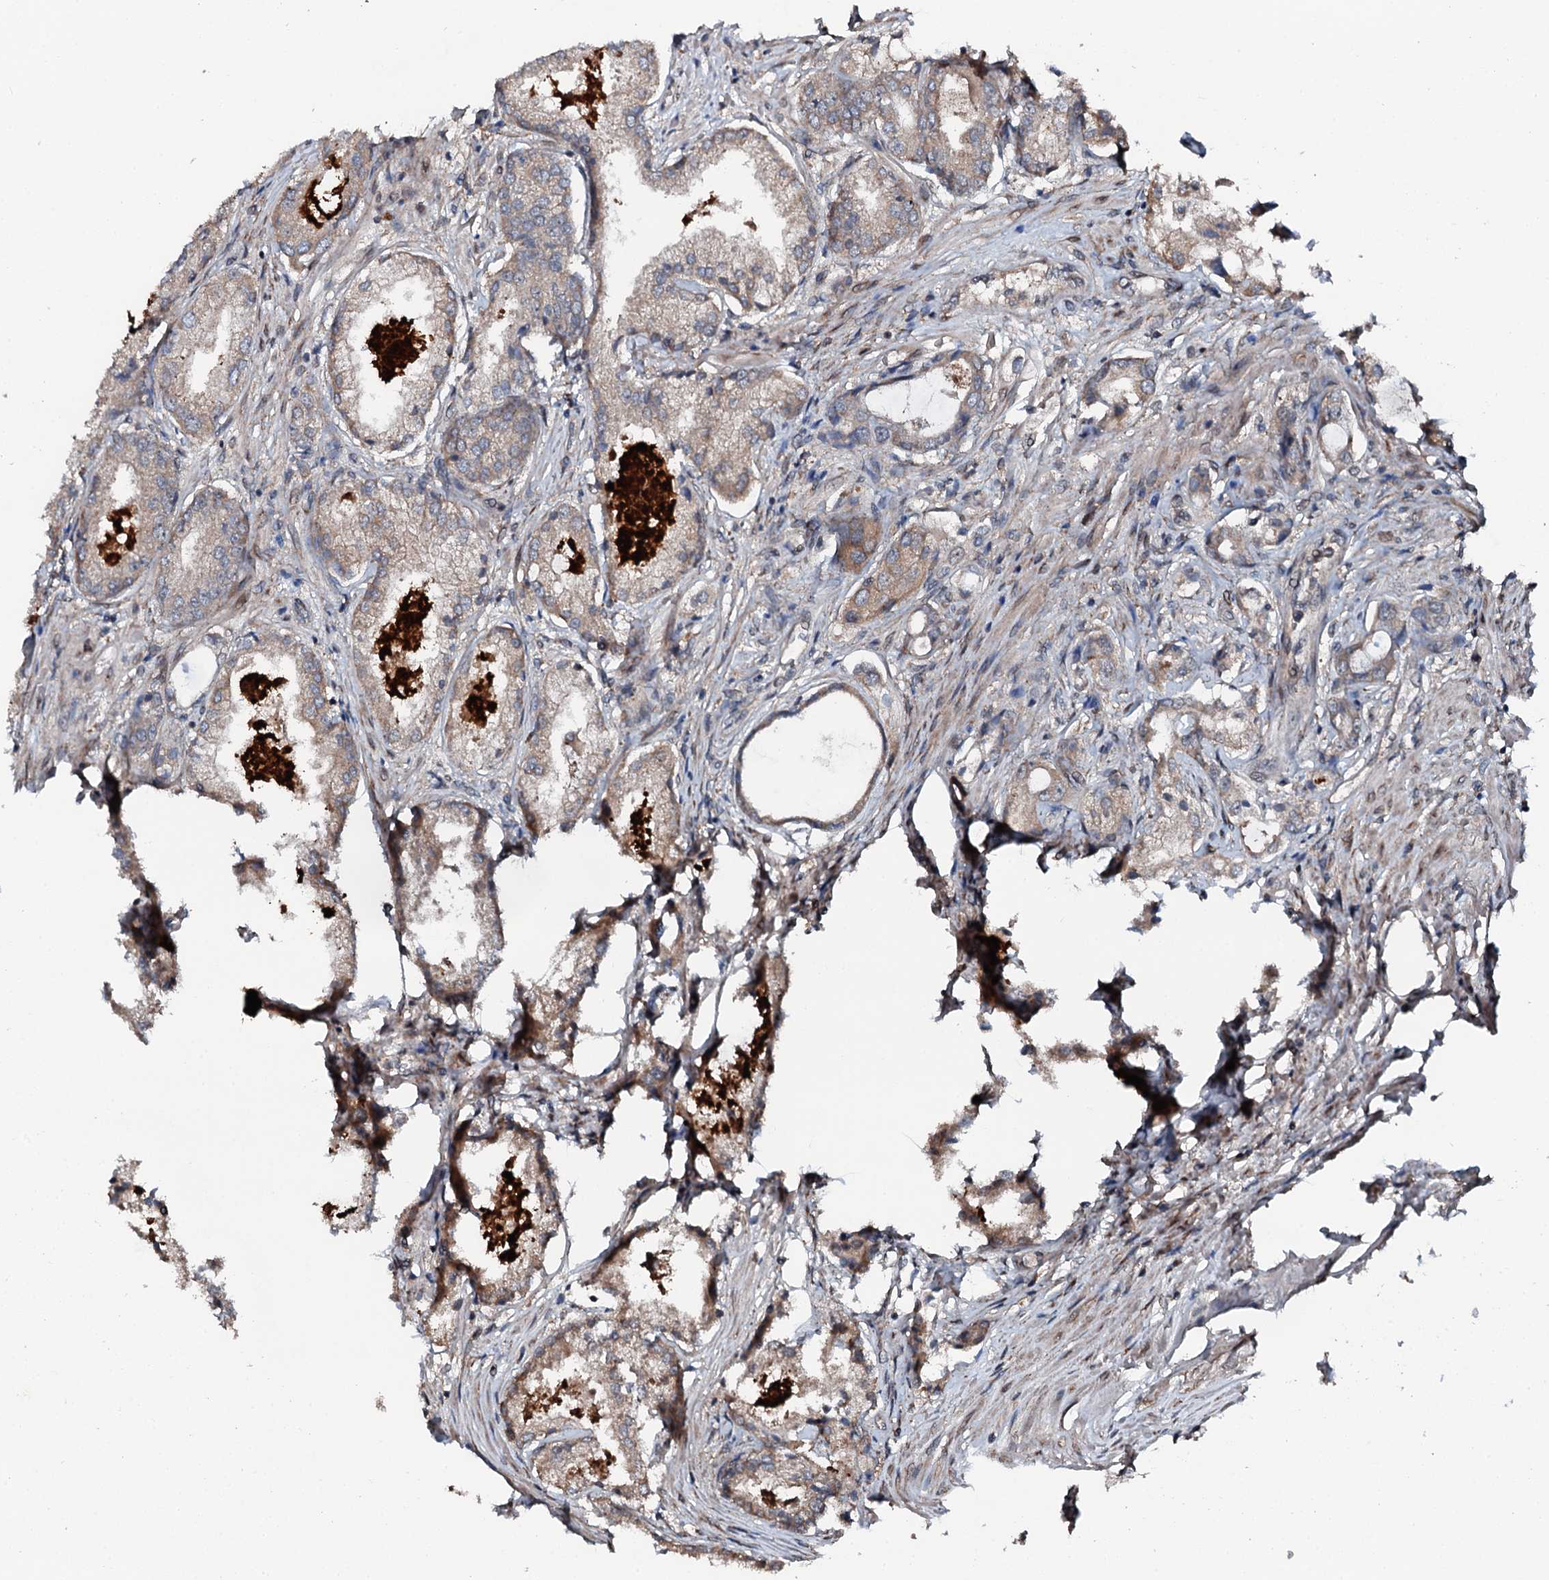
{"staining": {"intensity": "weak", "quantity": ">75%", "location": "cytoplasmic/membranous"}, "tissue": "prostate cancer", "cell_type": "Tumor cells", "image_type": "cancer", "snomed": [{"axis": "morphology", "description": "Adenocarcinoma, Low grade"}, {"axis": "topography", "description": "Prostate"}], "caption": "Tumor cells display low levels of weak cytoplasmic/membranous expression in about >75% of cells in prostate adenocarcinoma (low-grade).", "gene": "FLYWCH1", "patient": {"sex": "male", "age": 68}}